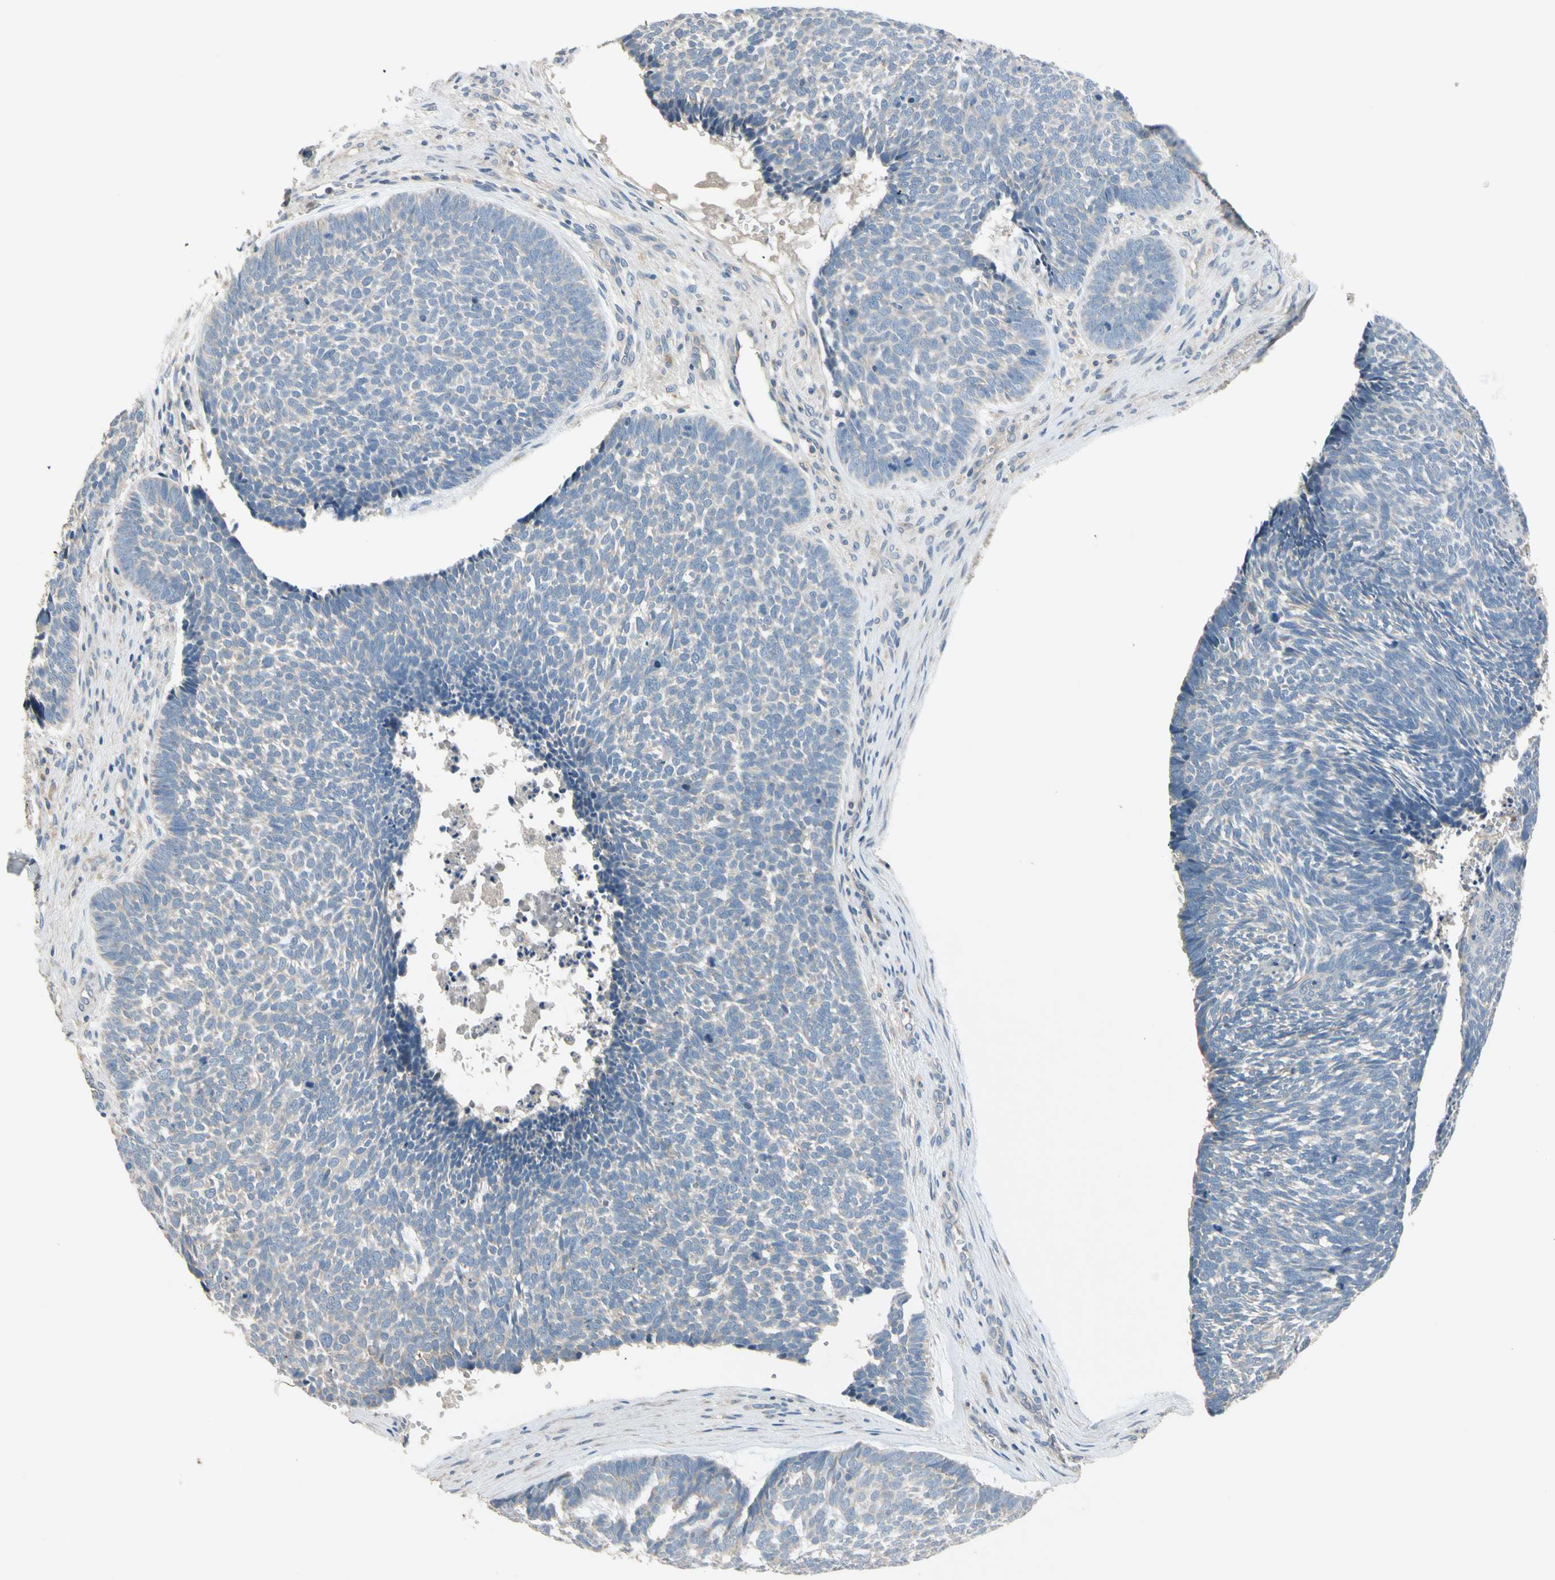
{"staining": {"intensity": "negative", "quantity": "none", "location": "none"}, "tissue": "skin cancer", "cell_type": "Tumor cells", "image_type": "cancer", "snomed": [{"axis": "morphology", "description": "Basal cell carcinoma"}, {"axis": "topography", "description": "Skin"}], "caption": "There is no significant positivity in tumor cells of skin cancer.", "gene": "SIGLEC5", "patient": {"sex": "male", "age": 84}}